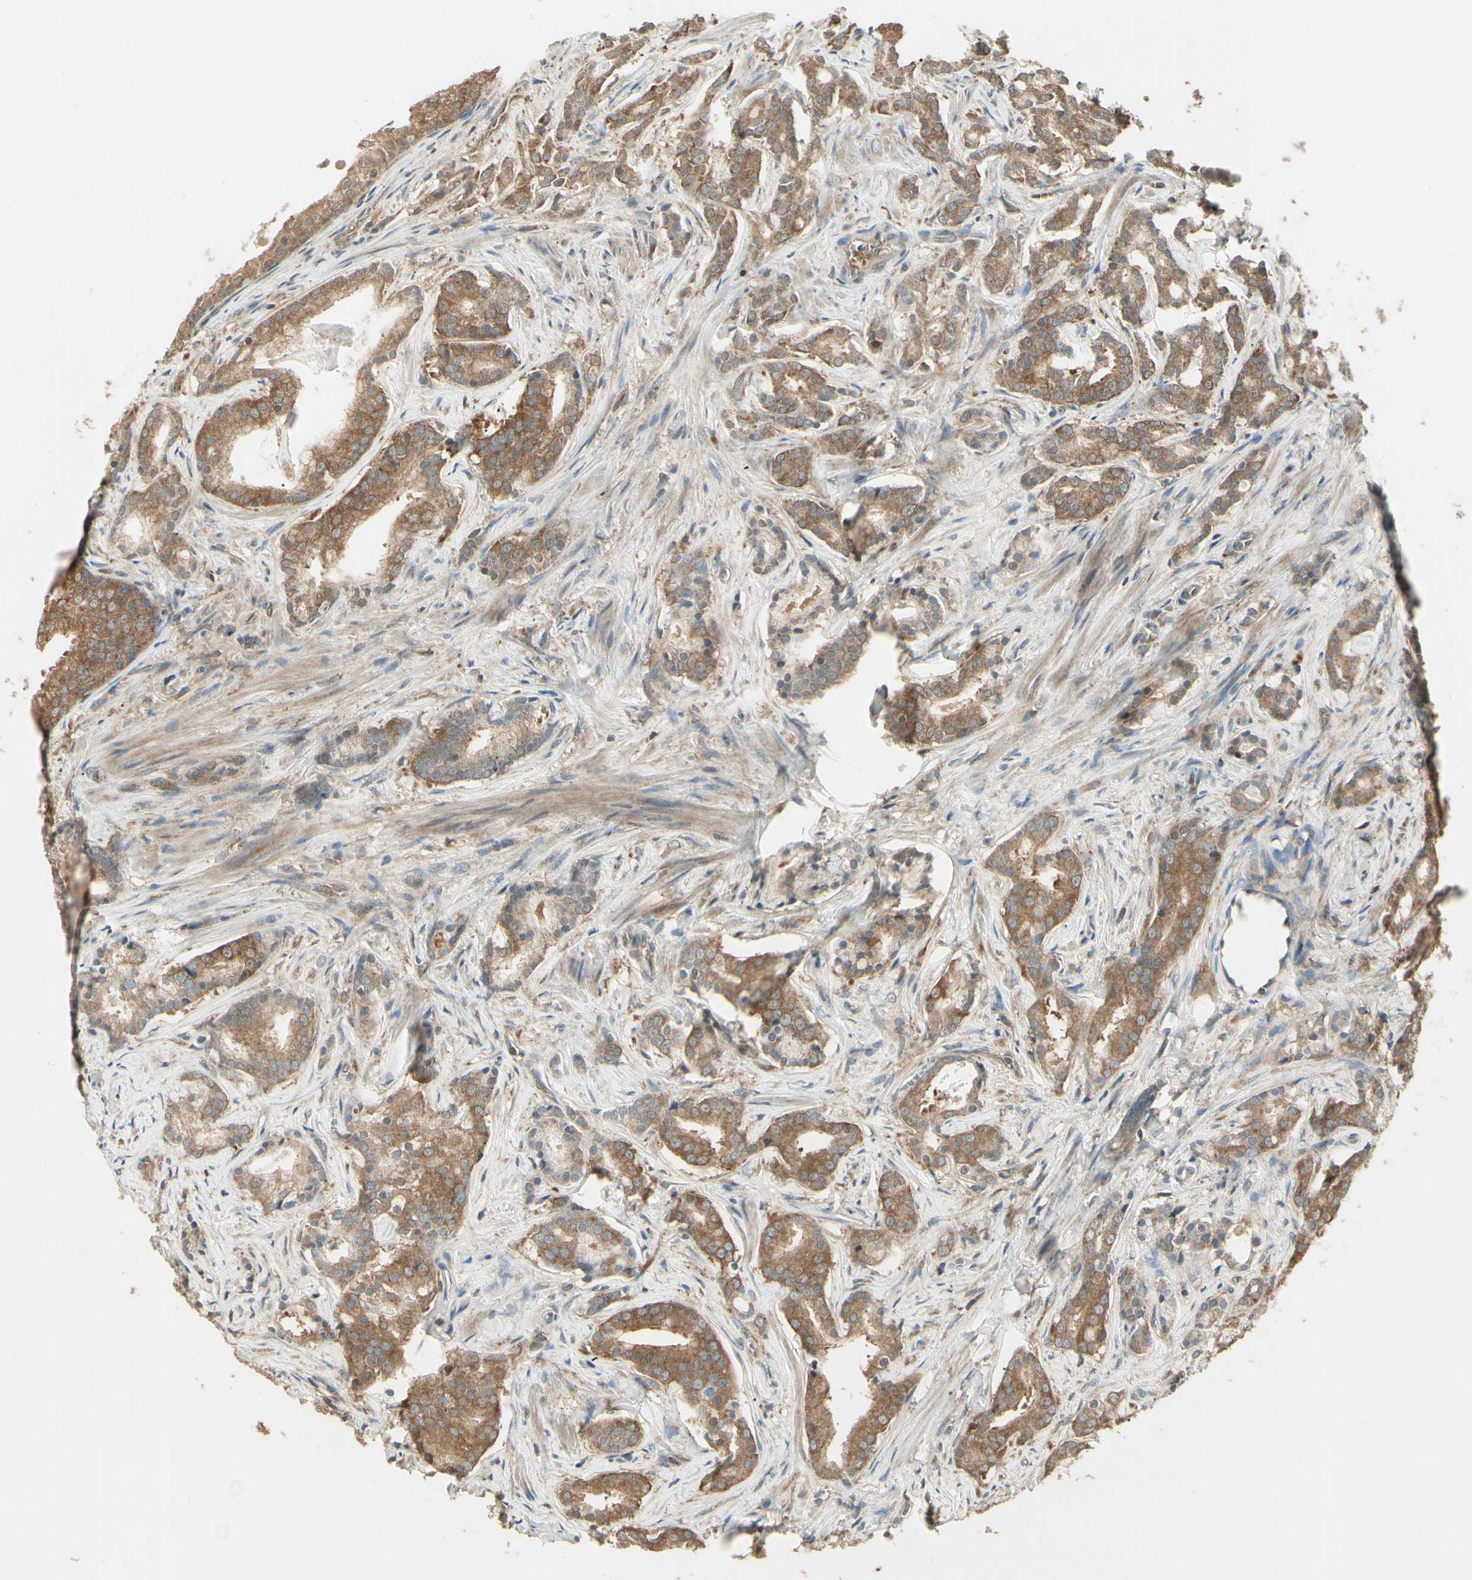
{"staining": {"intensity": "moderate", "quantity": ">75%", "location": "cytoplasmic/membranous"}, "tissue": "prostate cancer", "cell_type": "Tumor cells", "image_type": "cancer", "snomed": [{"axis": "morphology", "description": "Adenocarcinoma, Low grade"}, {"axis": "topography", "description": "Prostate"}], "caption": "IHC staining of low-grade adenocarcinoma (prostate), which displays medium levels of moderate cytoplasmic/membranous positivity in about >75% of tumor cells indicating moderate cytoplasmic/membranous protein staining. The staining was performed using DAB (3,3'-diaminobenzidine) (brown) for protein detection and nuclei were counterstained in hematoxylin (blue).", "gene": "CCT7", "patient": {"sex": "male", "age": 58}}